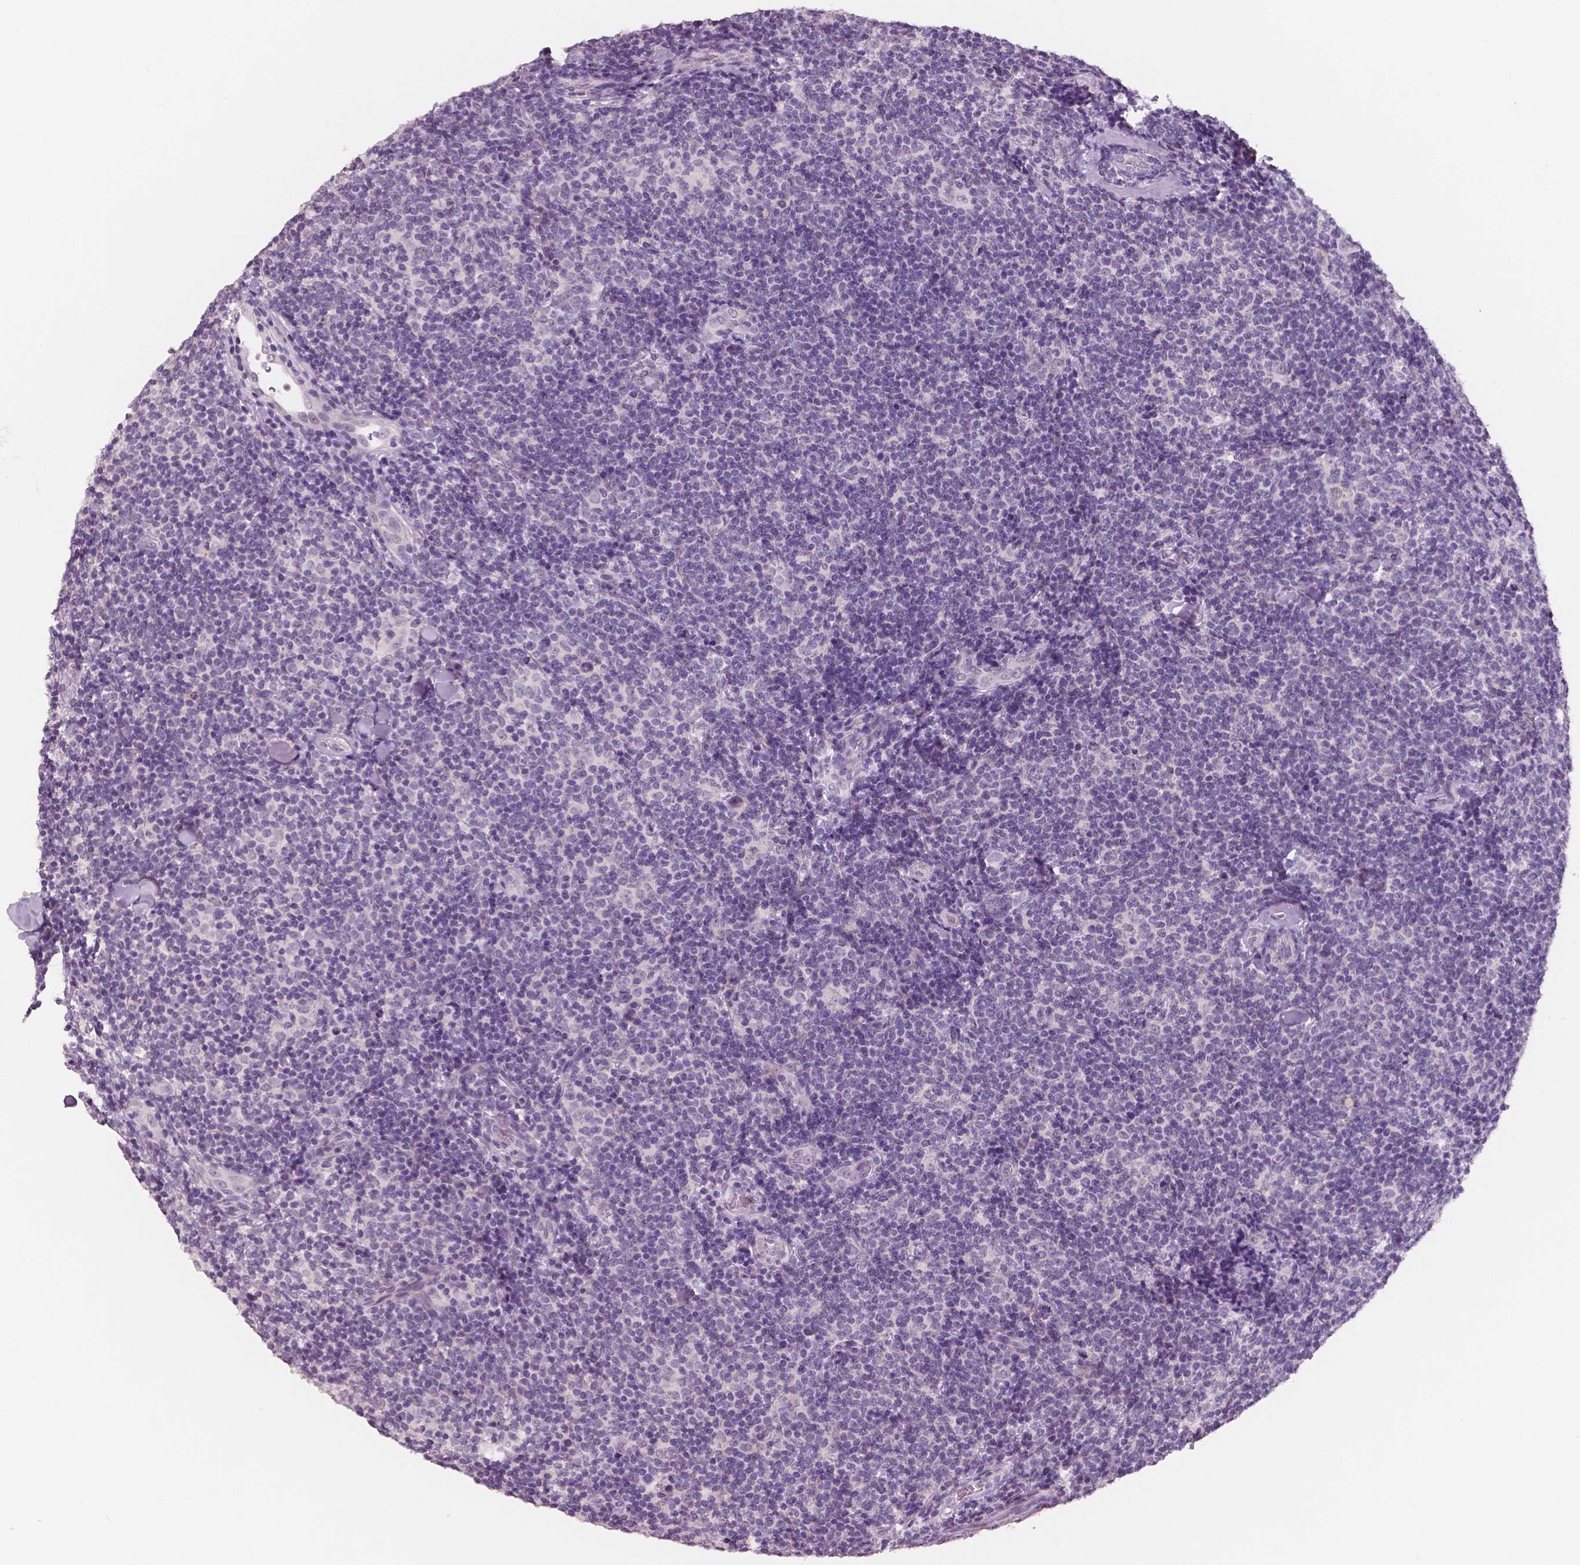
{"staining": {"intensity": "negative", "quantity": "none", "location": "none"}, "tissue": "lymphoma", "cell_type": "Tumor cells", "image_type": "cancer", "snomed": [{"axis": "morphology", "description": "Malignant lymphoma, non-Hodgkin's type, Low grade"}, {"axis": "topography", "description": "Lymph node"}], "caption": "High magnification brightfield microscopy of lymphoma stained with DAB (3,3'-diaminobenzidine) (brown) and counterstained with hematoxylin (blue): tumor cells show no significant expression.", "gene": "NECAB1", "patient": {"sex": "female", "age": 56}}